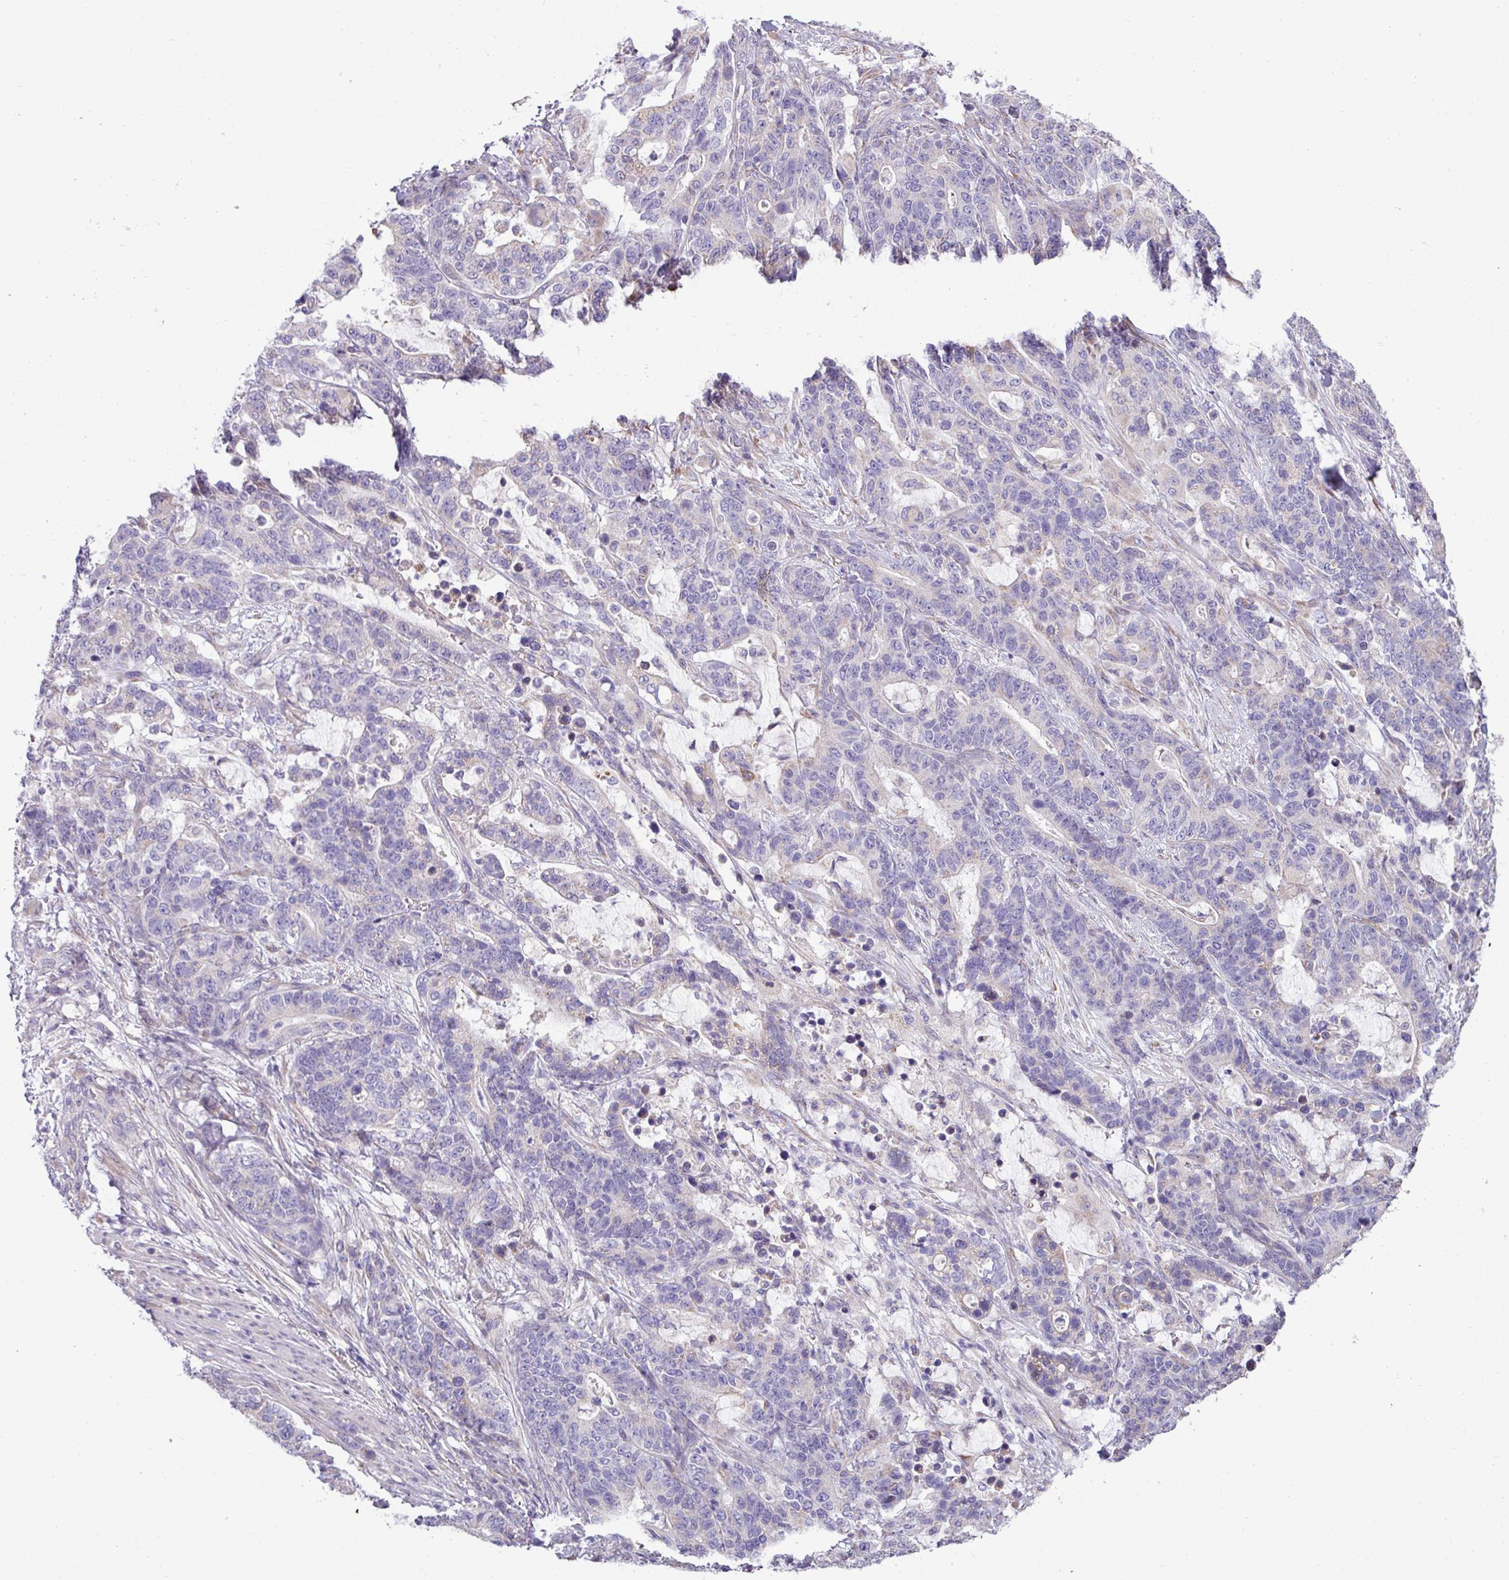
{"staining": {"intensity": "negative", "quantity": "none", "location": "none"}, "tissue": "stomach cancer", "cell_type": "Tumor cells", "image_type": "cancer", "snomed": [{"axis": "morphology", "description": "Normal tissue, NOS"}, {"axis": "morphology", "description": "Adenocarcinoma, NOS"}, {"axis": "topography", "description": "Stomach"}], "caption": "Tumor cells are negative for brown protein staining in adenocarcinoma (stomach). (Immunohistochemistry (ihc), brightfield microscopy, high magnification).", "gene": "IRGC", "patient": {"sex": "female", "age": 64}}